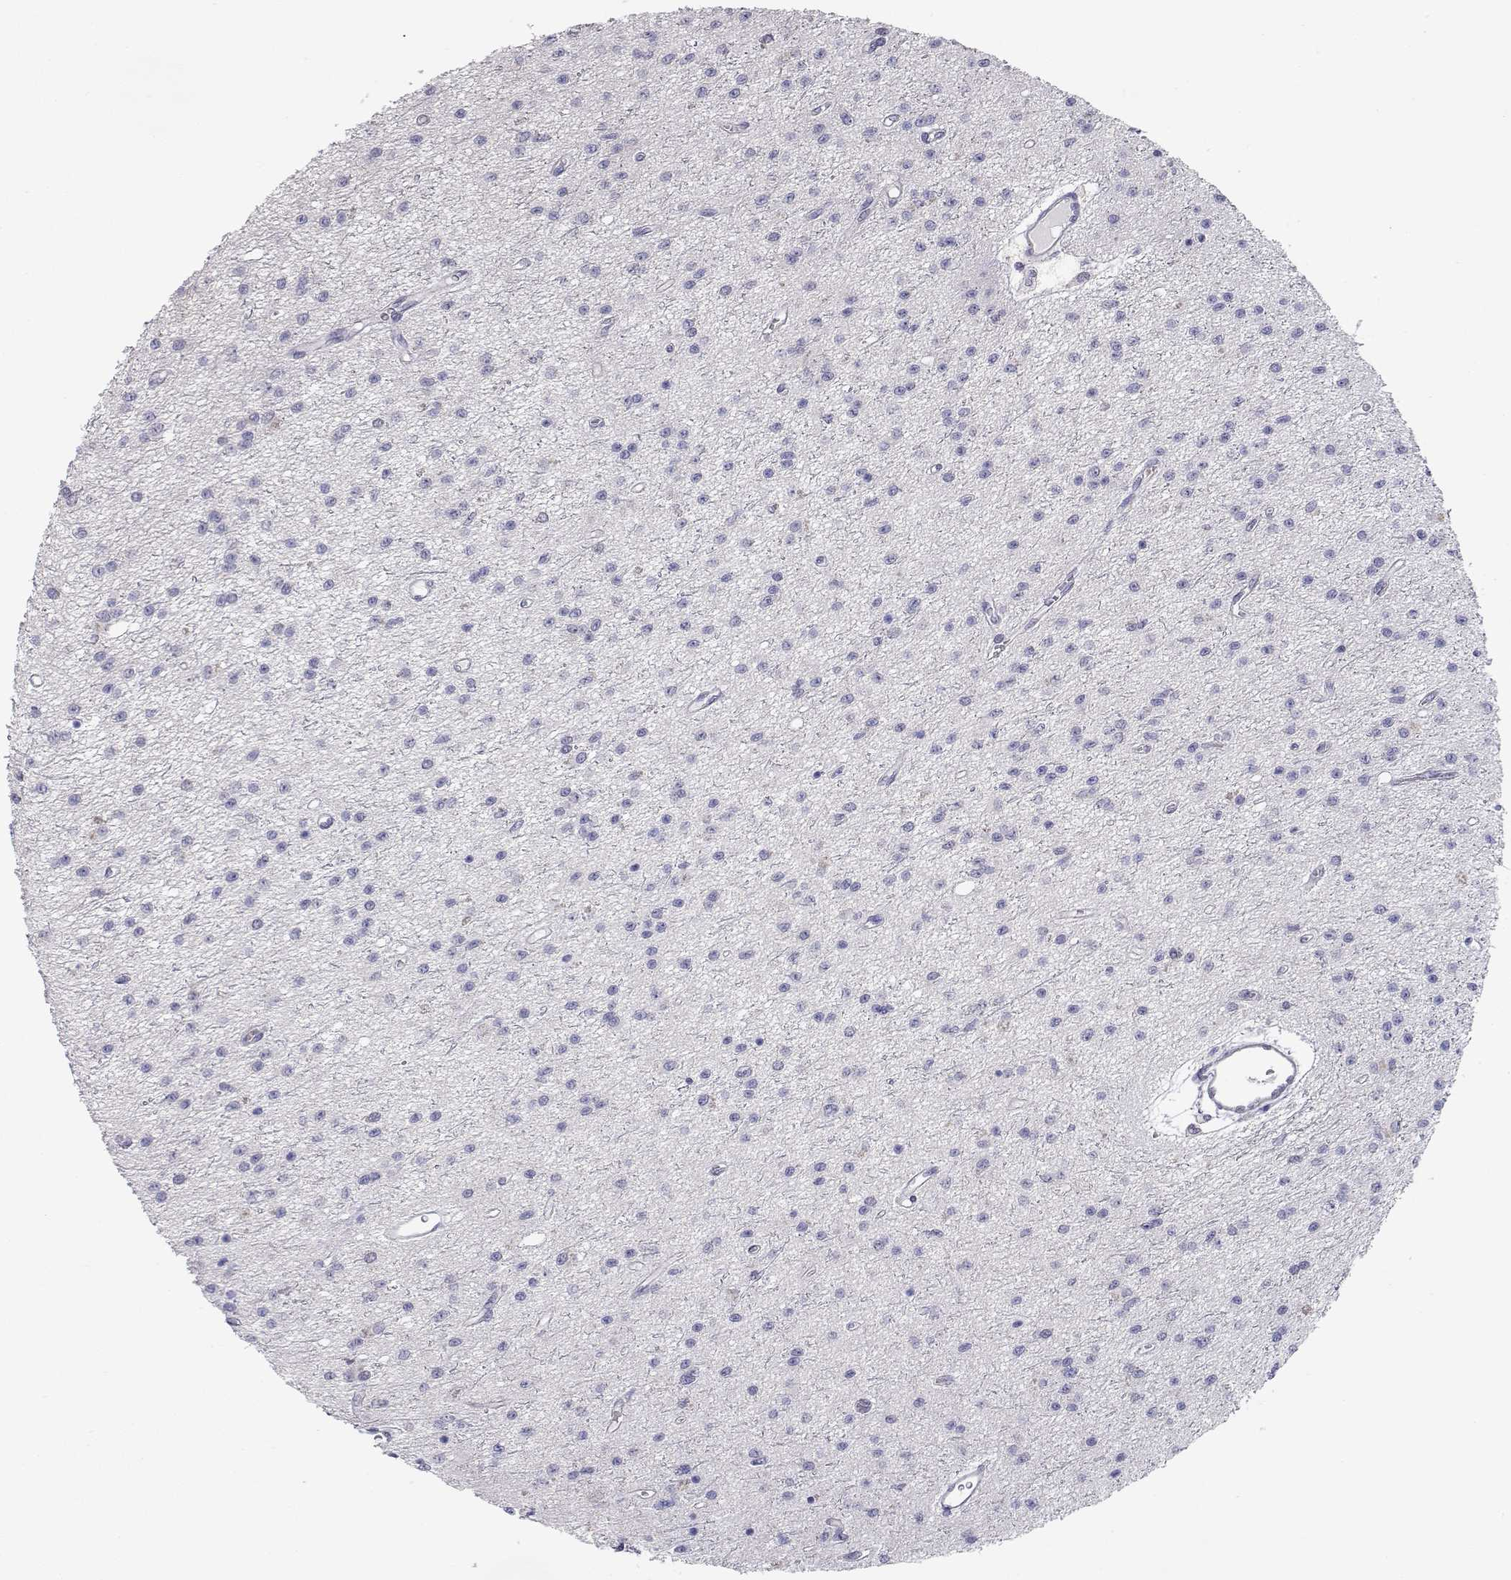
{"staining": {"intensity": "negative", "quantity": "none", "location": "none"}, "tissue": "glioma", "cell_type": "Tumor cells", "image_type": "cancer", "snomed": [{"axis": "morphology", "description": "Glioma, malignant, Low grade"}, {"axis": "topography", "description": "Brain"}], "caption": "Glioma was stained to show a protein in brown. There is no significant positivity in tumor cells.", "gene": "ADA", "patient": {"sex": "female", "age": 45}}